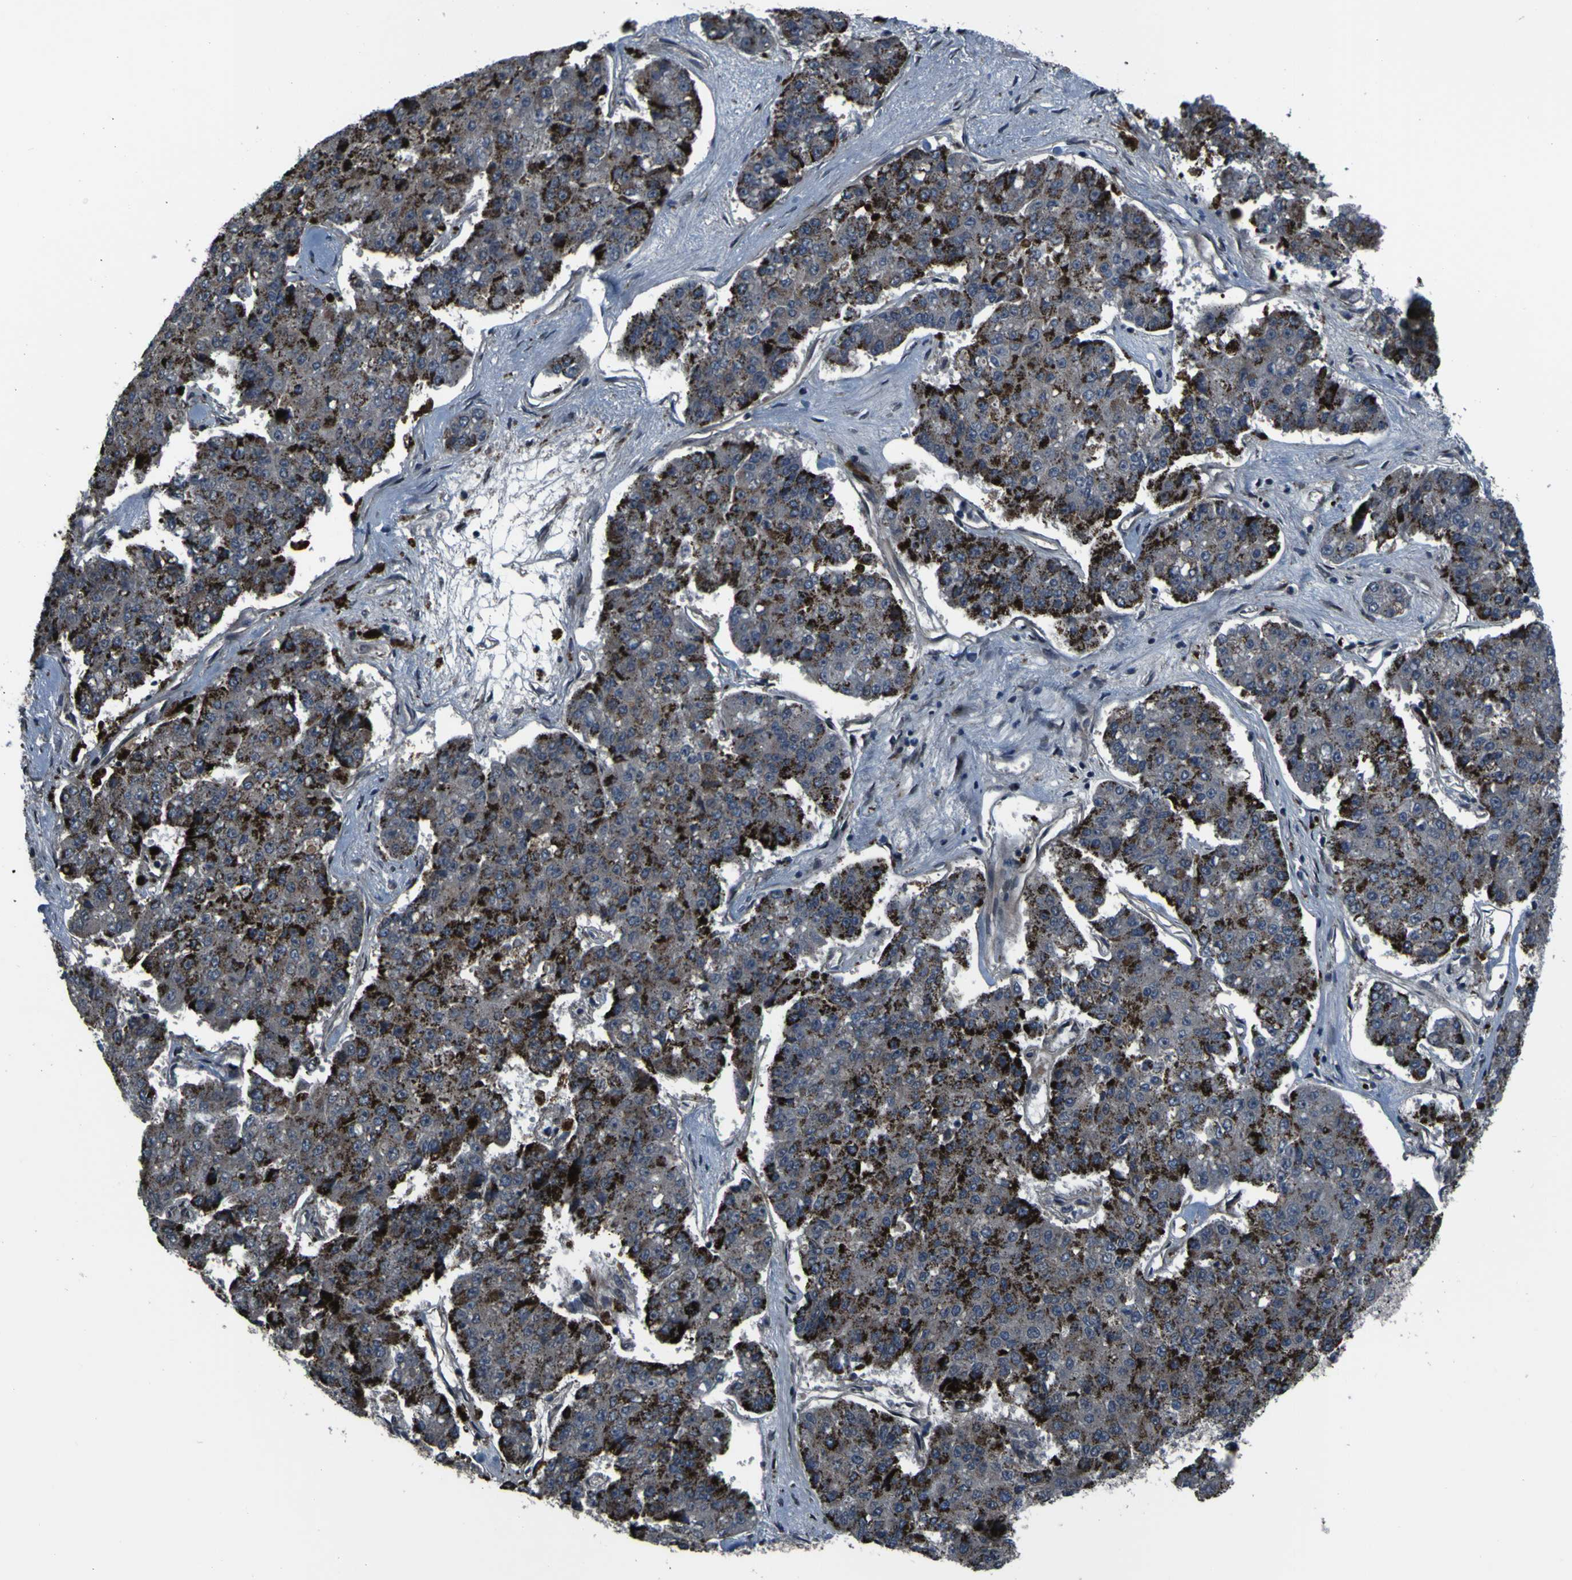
{"staining": {"intensity": "strong", "quantity": ">75%", "location": "cytoplasmic/membranous"}, "tissue": "pancreatic cancer", "cell_type": "Tumor cells", "image_type": "cancer", "snomed": [{"axis": "morphology", "description": "Adenocarcinoma, NOS"}, {"axis": "topography", "description": "Pancreas"}], "caption": "IHC micrograph of neoplastic tissue: human adenocarcinoma (pancreatic) stained using immunohistochemistry shows high levels of strong protein expression localized specifically in the cytoplasmic/membranous of tumor cells, appearing as a cytoplasmic/membranous brown color.", "gene": "OSTM1", "patient": {"sex": "male", "age": 50}}